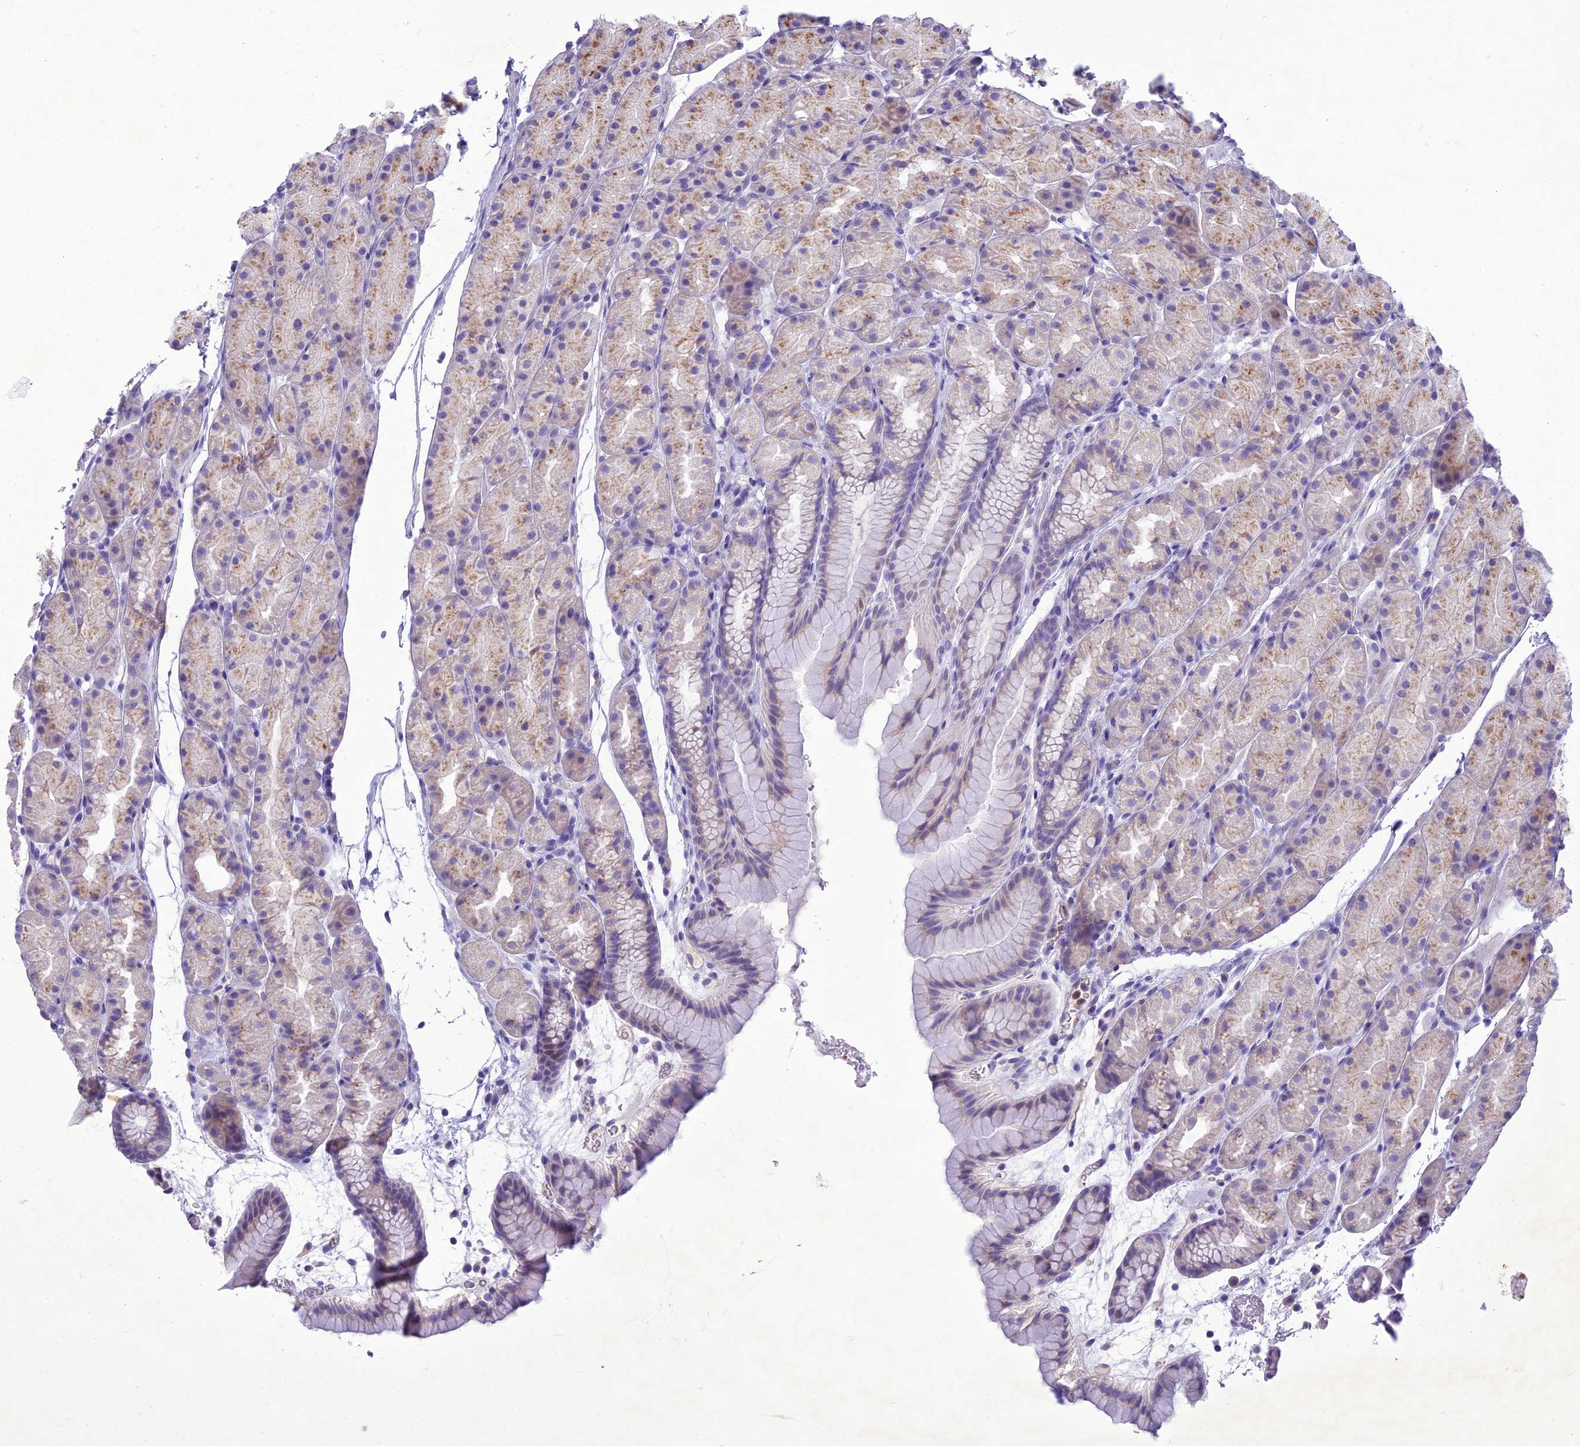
{"staining": {"intensity": "moderate", "quantity": "25%-75%", "location": "cytoplasmic/membranous"}, "tissue": "stomach", "cell_type": "Glandular cells", "image_type": "normal", "snomed": [{"axis": "morphology", "description": "Normal tissue, NOS"}, {"axis": "topography", "description": "Stomach, upper"}, {"axis": "topography", "description": "Stomach"}], "caption": "Stomach was stained to show a protein in brown. There is medium levels of moderate cytoplasmic/membranous staining in approximately 25%-75% of glandular cells. Nuclei are stained in blue.", "gene": "SLC13A5", "patient": {"sex": "male", "age": 47}}